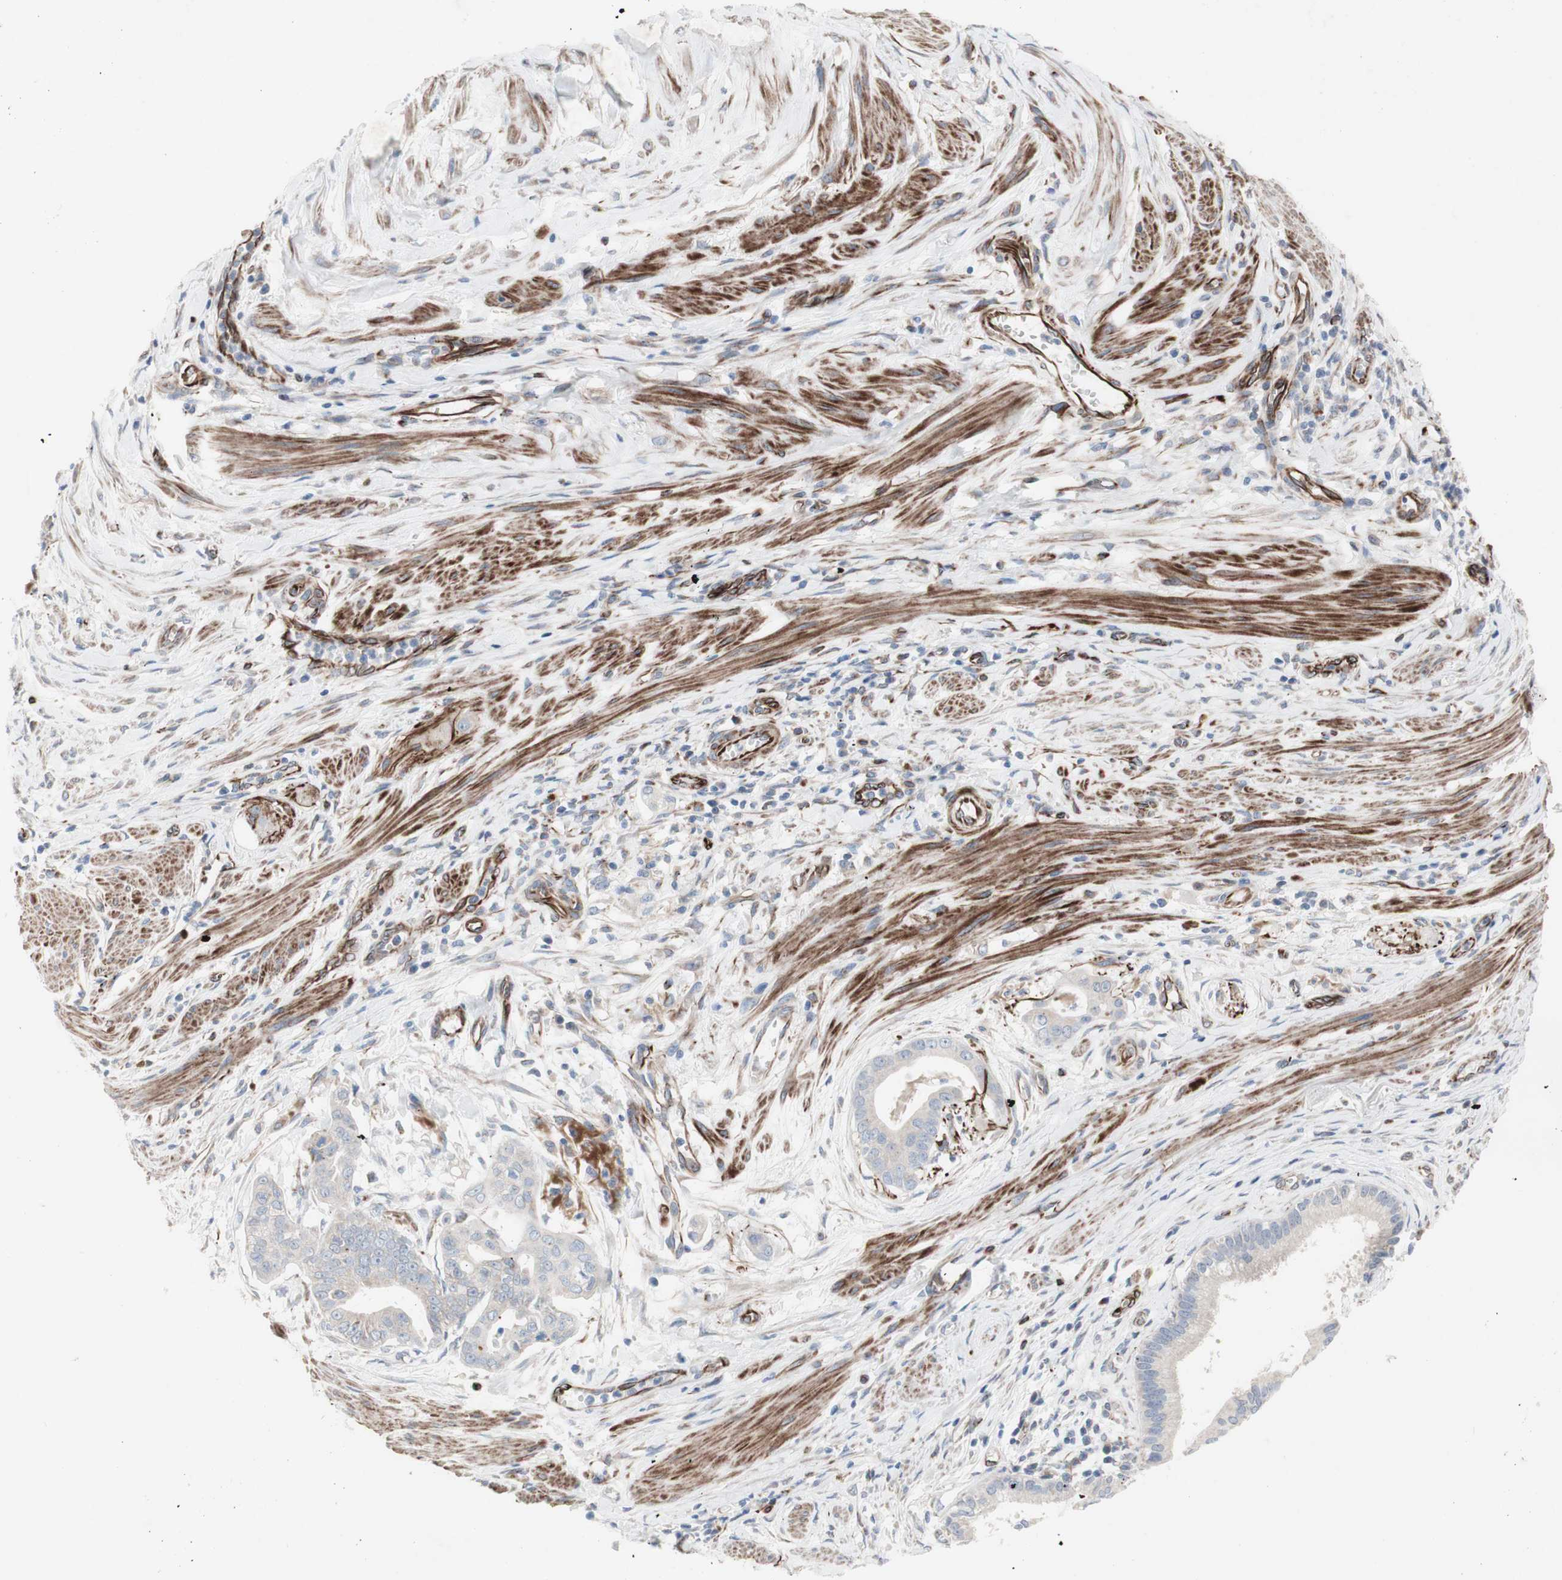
{"staining": {"intensity": "negative", "quantity": "none", "location": "none"}, "tissue": "pancreatic cancer", "cell_type": "Tumor cells", "image_type": "cancer", "snomed": [{"axis": "morphology", "description": "Adenocarcinoma, NOS"}, {"axis": "topography", "description": "Pancreas"}], "caption": "High power microscopy histopathology image of an IHC histopathology image of pancreatic cancer, revealing no significant expression in tumor cells.", "gene": "AGPAT5", "patient": {"sex": "female", "age": 75}}